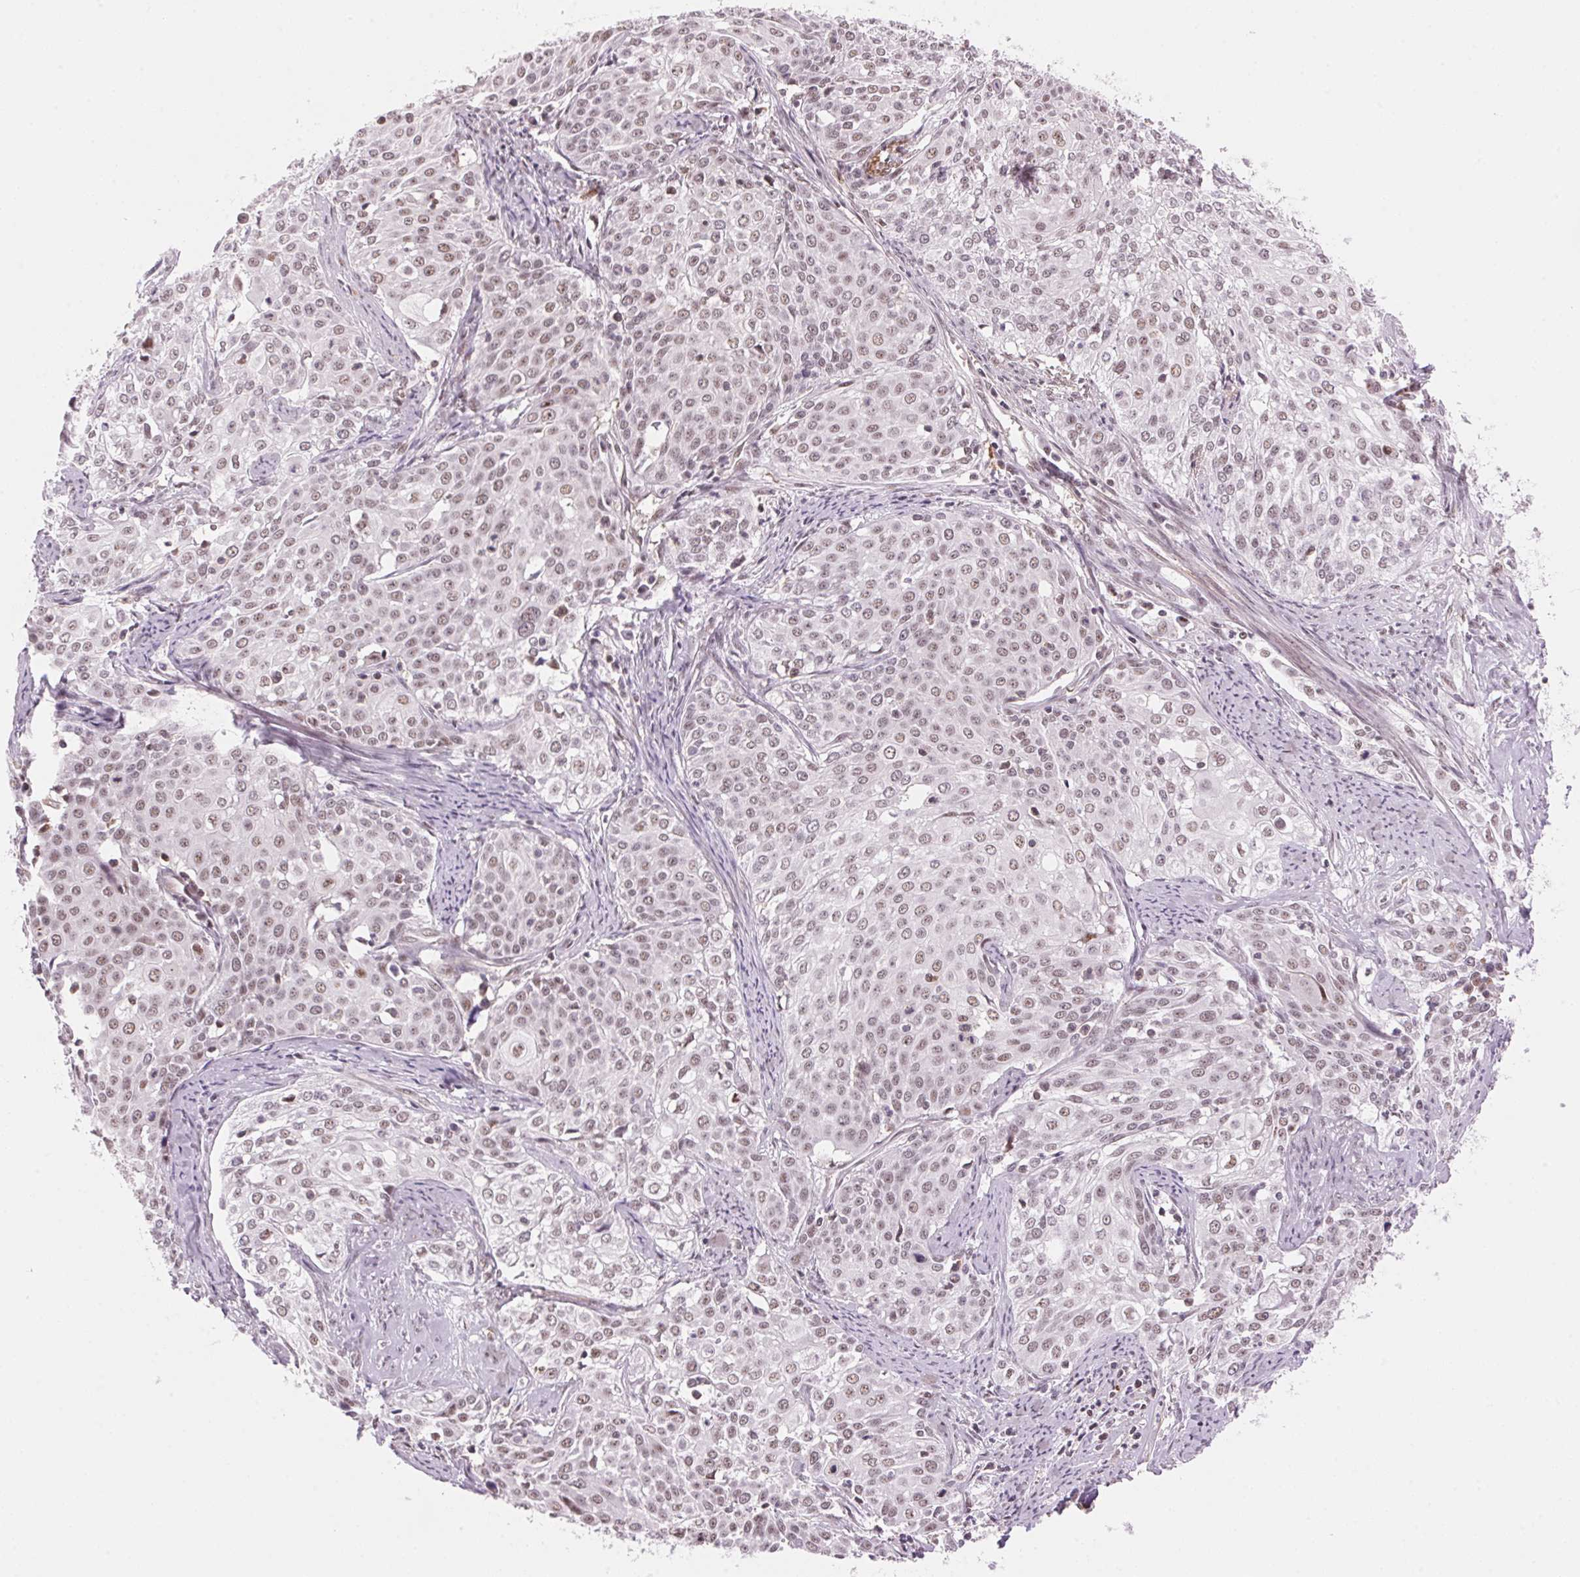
{"staining": {"intensity": "weak", "quantity": "<25%", "location": "nuclear"}, "tissue": "cervical cancer", "cell_type": "Tumor cells", "image_type": "cancer", "snomed": [{"axis": "morphology", "description": "Squamous cell carcinoma, NOS"}, {"axis": "topography", "description": "Cervix"}], "caption": "IHC image of human cervical squamous cell carcinoma stained for a protein (brown), which reveals no positivity in tumor cells.", "gene": "HNRNPDL", "patient": {"sex": "female", "age": 39}}